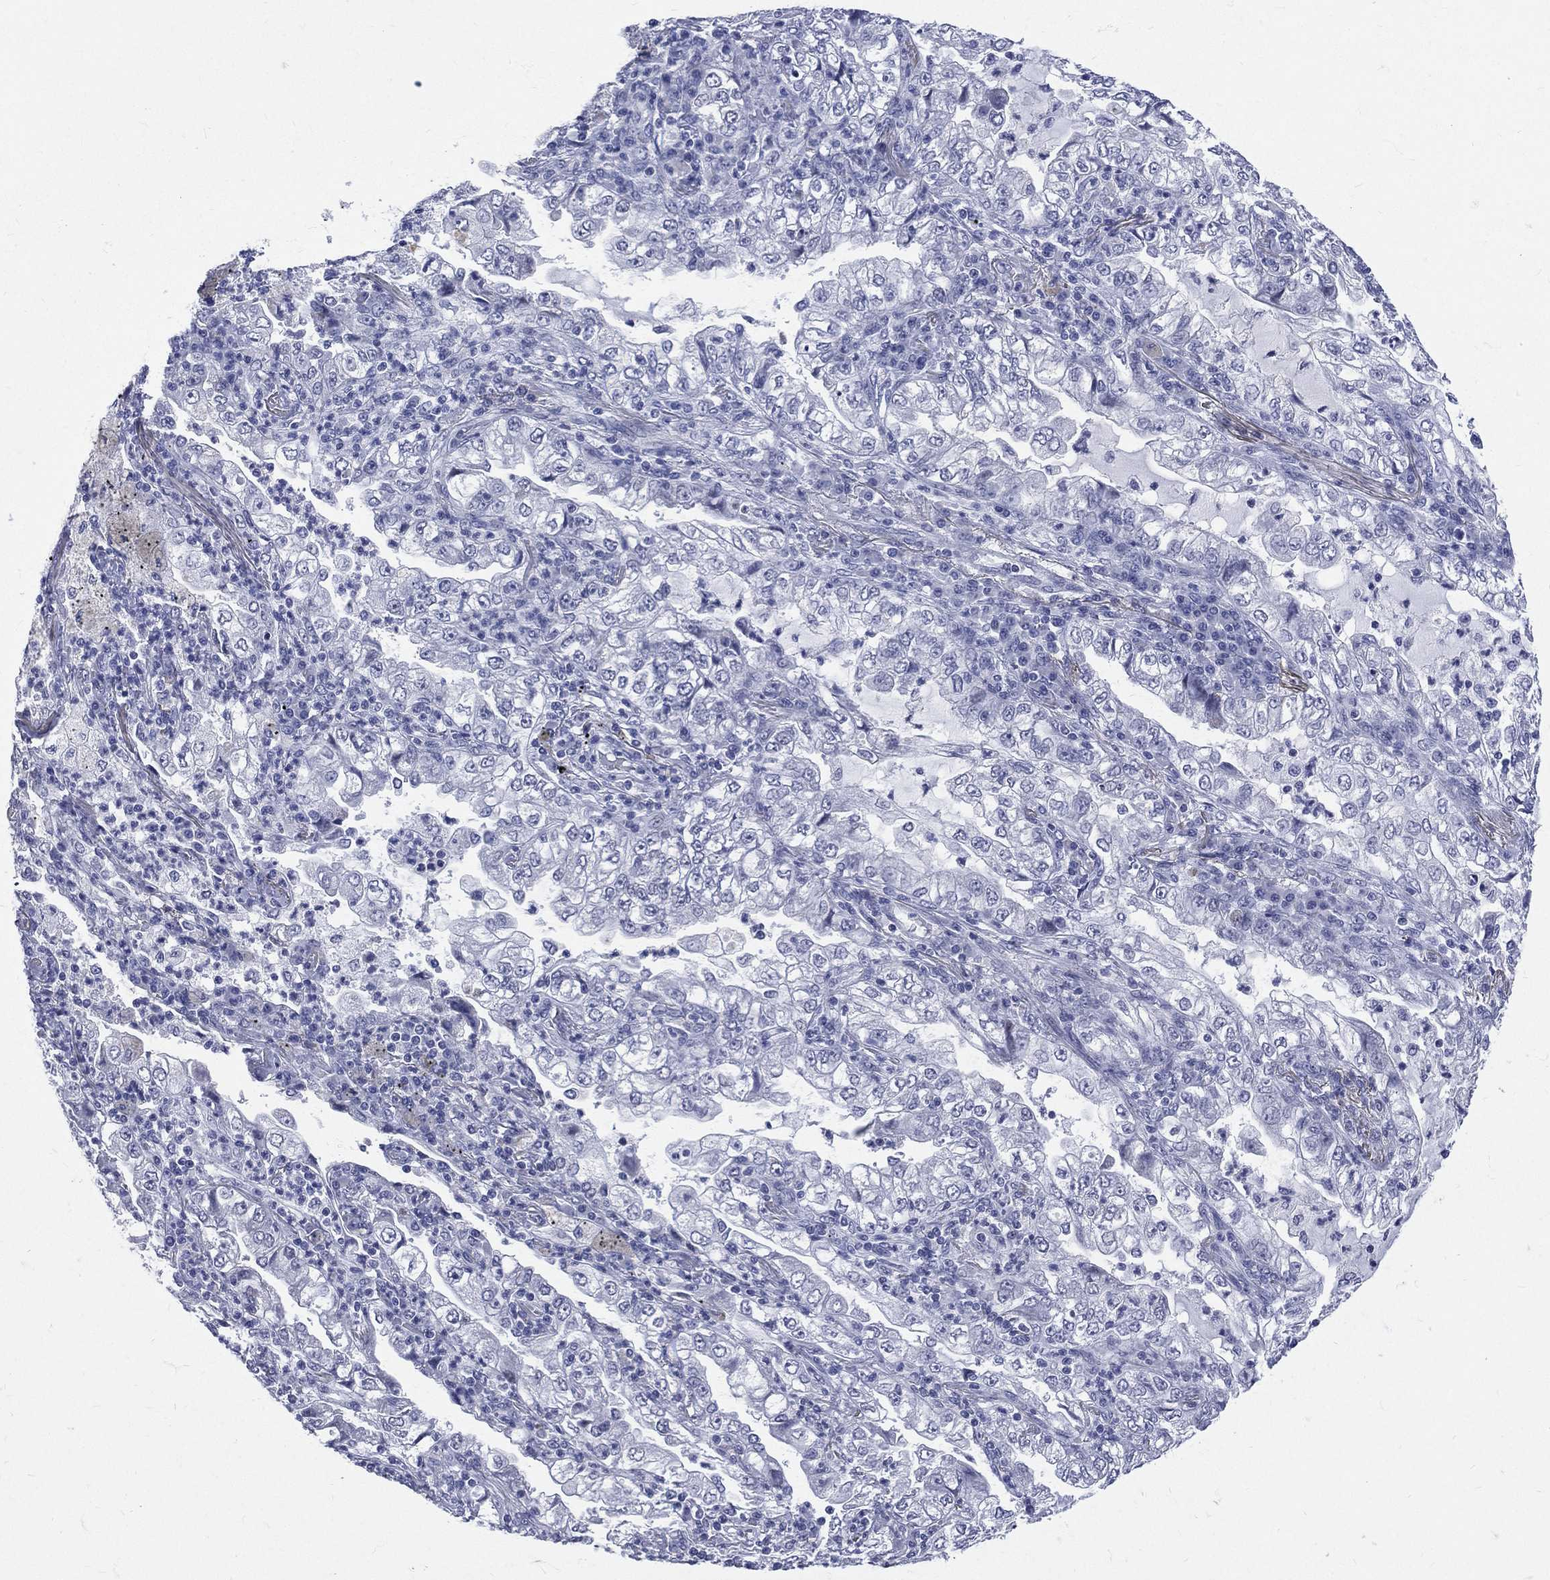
{"staining": {"intensity": "negative", "quantity": "none", "location": "none"}, "tissue": "lung cancer", "cell_type": "Tumor cells", "image_type": "cancer", "snomed": [{"axis": "morphology", "description": "Adenocarcinoma, NOS"}, {"axis": "topography", "description": "Lung"}], "caption": "Photomicrograph shows no protein positivity in tumor cells of lung cancer (adenocarcinoma) tissue.", "gene": "MLLT10", "patient": {"sex": "female", "age": 73}}